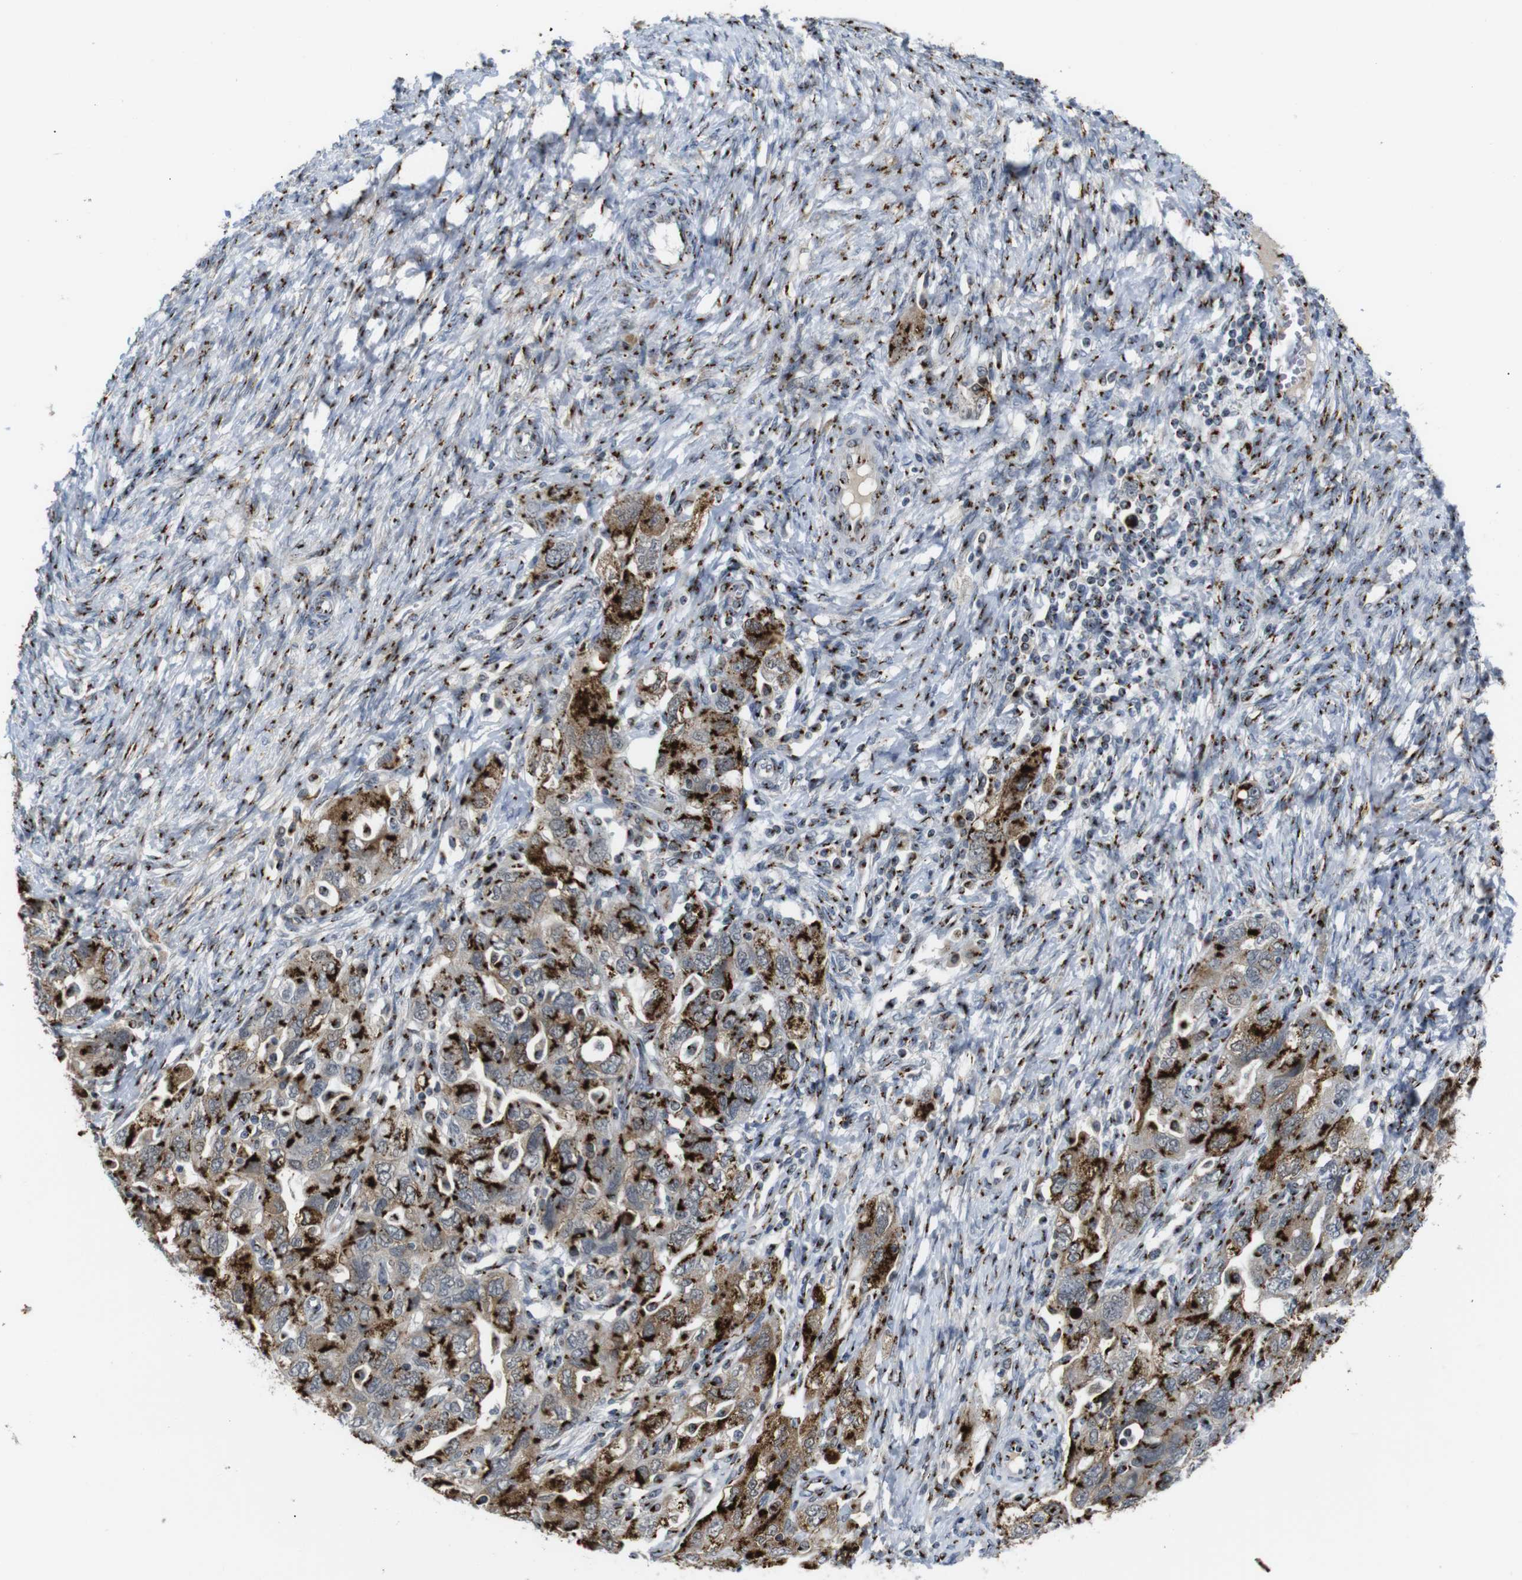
{"staining": {"intensity": "strong", "quantity": ">75%", "location": "cytoplasmic/membranous"}, "tissue": "ovarian cancer", "cell_type": "Tumor cells", "image_type": "cancer", "snomed": [{"axis": "morphology", "description": "Carcinoma, NOS"}, {"axis": "morphology", "description": "Cystadenocarcinoma, serous, NOS"}, {"axis": "topography", "description": "Ovary"}], "caption": "Strong cytoplasmic/membranous positivity for a protein is appreciated in about >75% of tumor cells of ovarian cancer (carcinoma) using IHC.", "gene": "TGOLN2", "patient": {"sex": "female", "age": 69}}